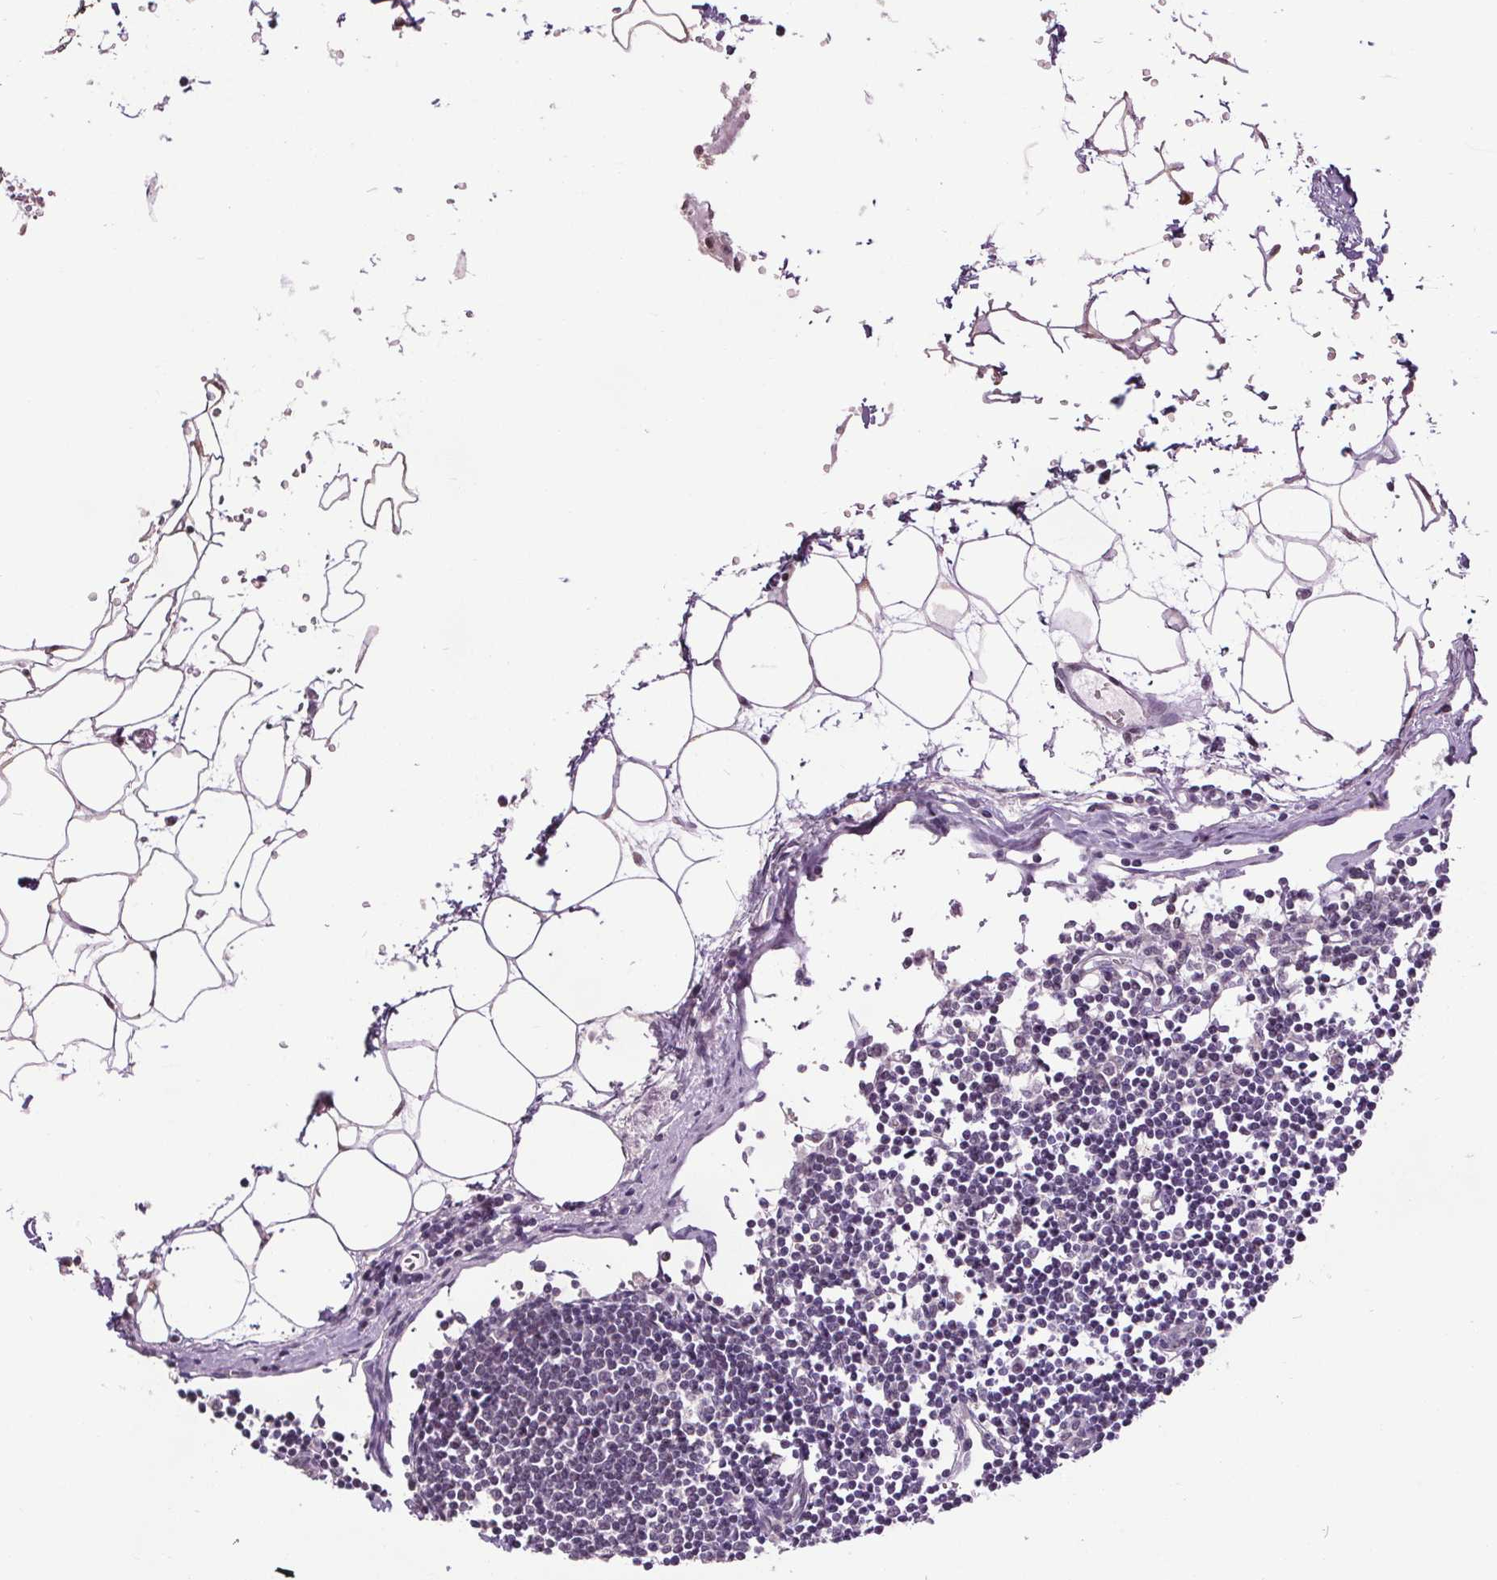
{"staining": {"intensity": "negative", "quantity": "none", "location": "none"}, "tissue": "lymph node", "cell_type": "Germinal center cells", "image_type": "normal", "snomed": [{"axis": "morphology", "description": "Normal tissue, NOS"}, {"axis": "topography", "description": "Lymph node"}], "caption": "Human lymph node stained for a protein using immunohistochemistry exhibits no expression in germinal center cells.", "gene": "SLC2A9", "patient": {"sex": "female", "age": 65}}